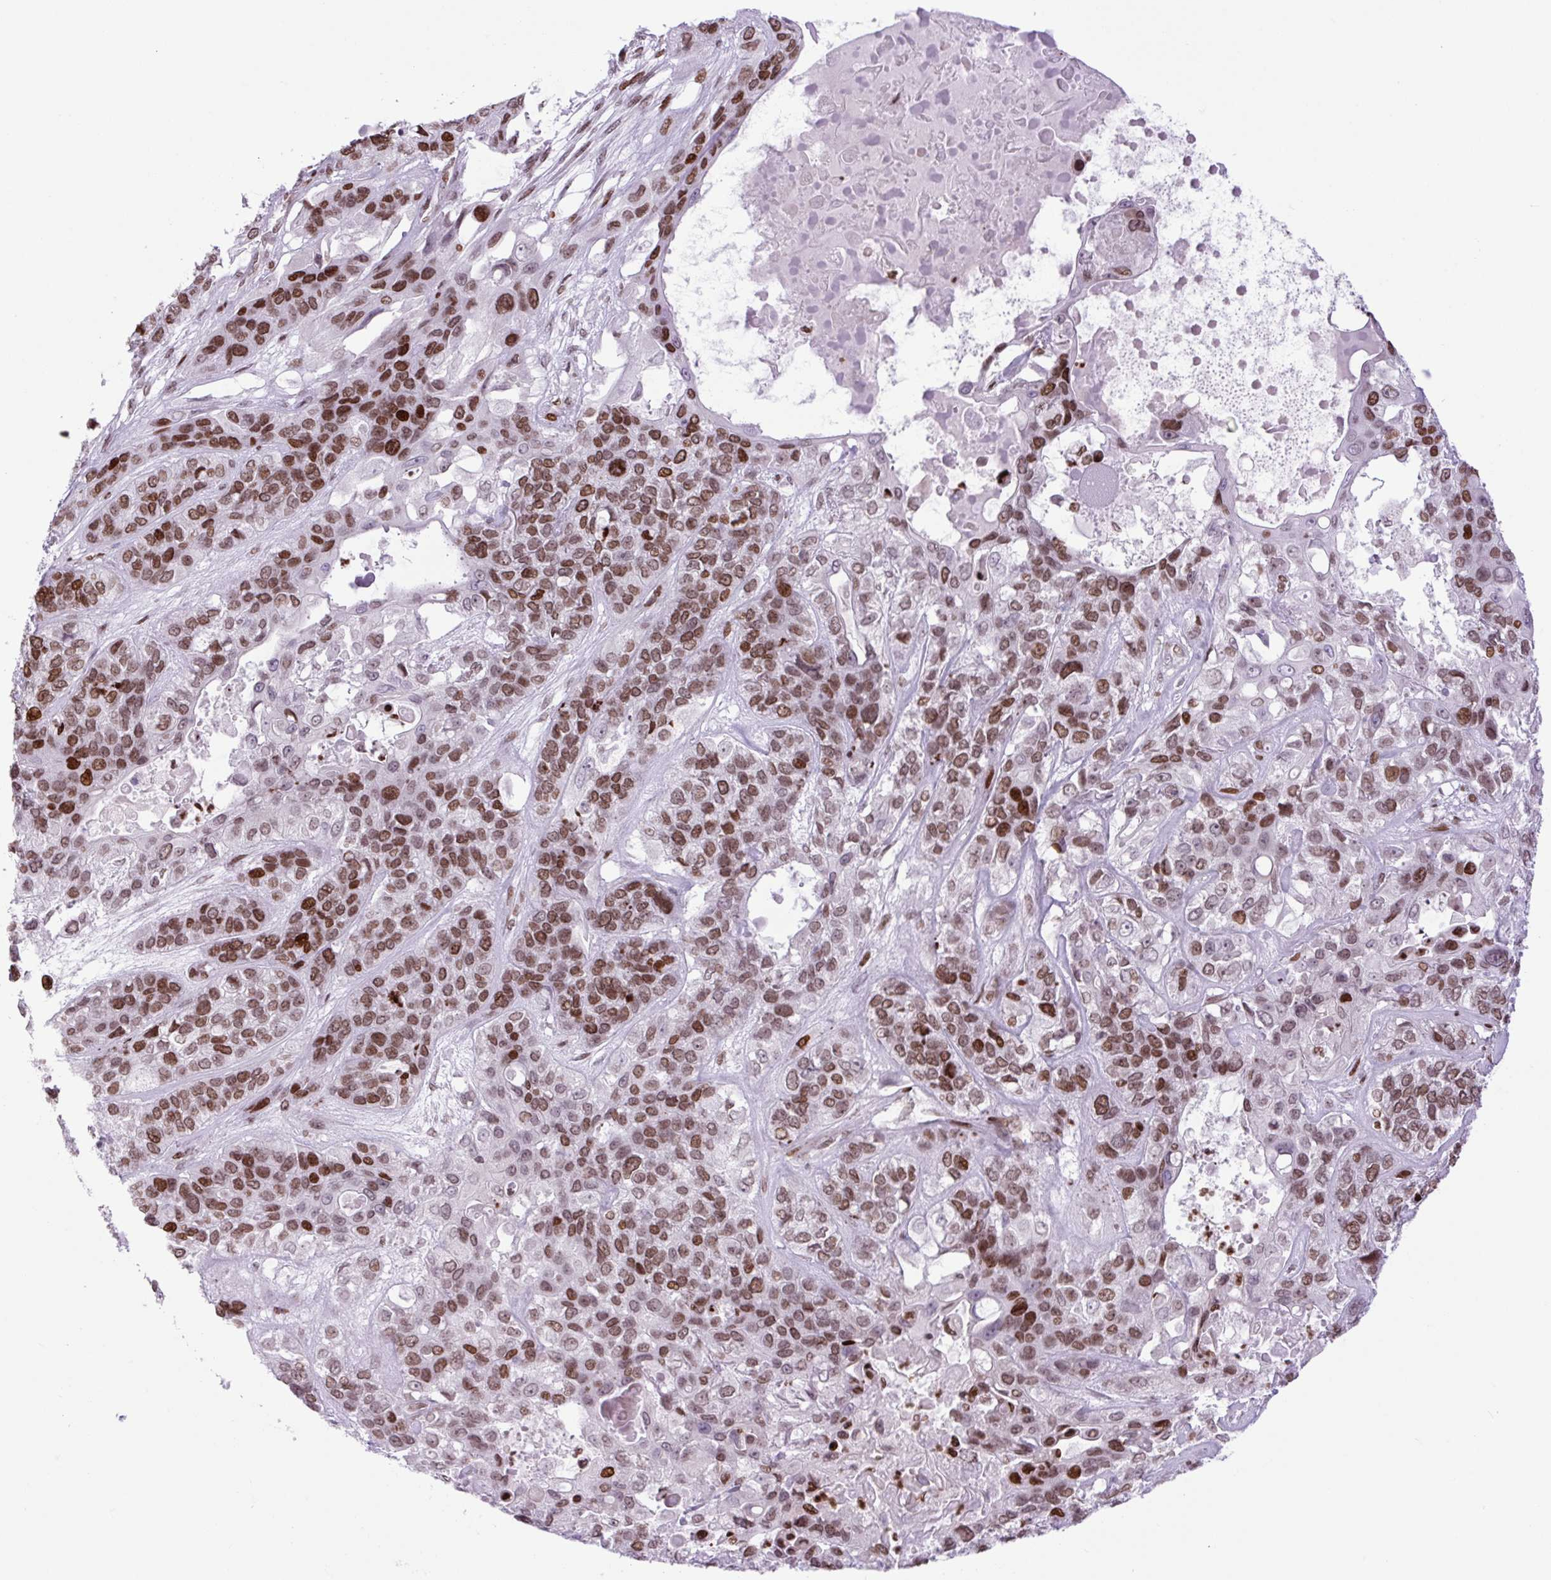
{"staining": {"intensity": "moderate", "quantity": ">75%", "location": "nuclear"}, "tissue": "lung cancer", "cell_type": "Tumor cells", "image_type": "cancer", "snomed": [{"axis": "morphology", "description": "Squamous cell carcinoma, NOS"}, {"axis": "topography", "description": "Lung"}], "caption": "Squamous cell carcinoma (lung) stained with a brown dye shows moderate nuclear positive positivity in about >75% of tumor cells.", "gene": "H1-3", "patient": {"sex": "female", "age": 70}}